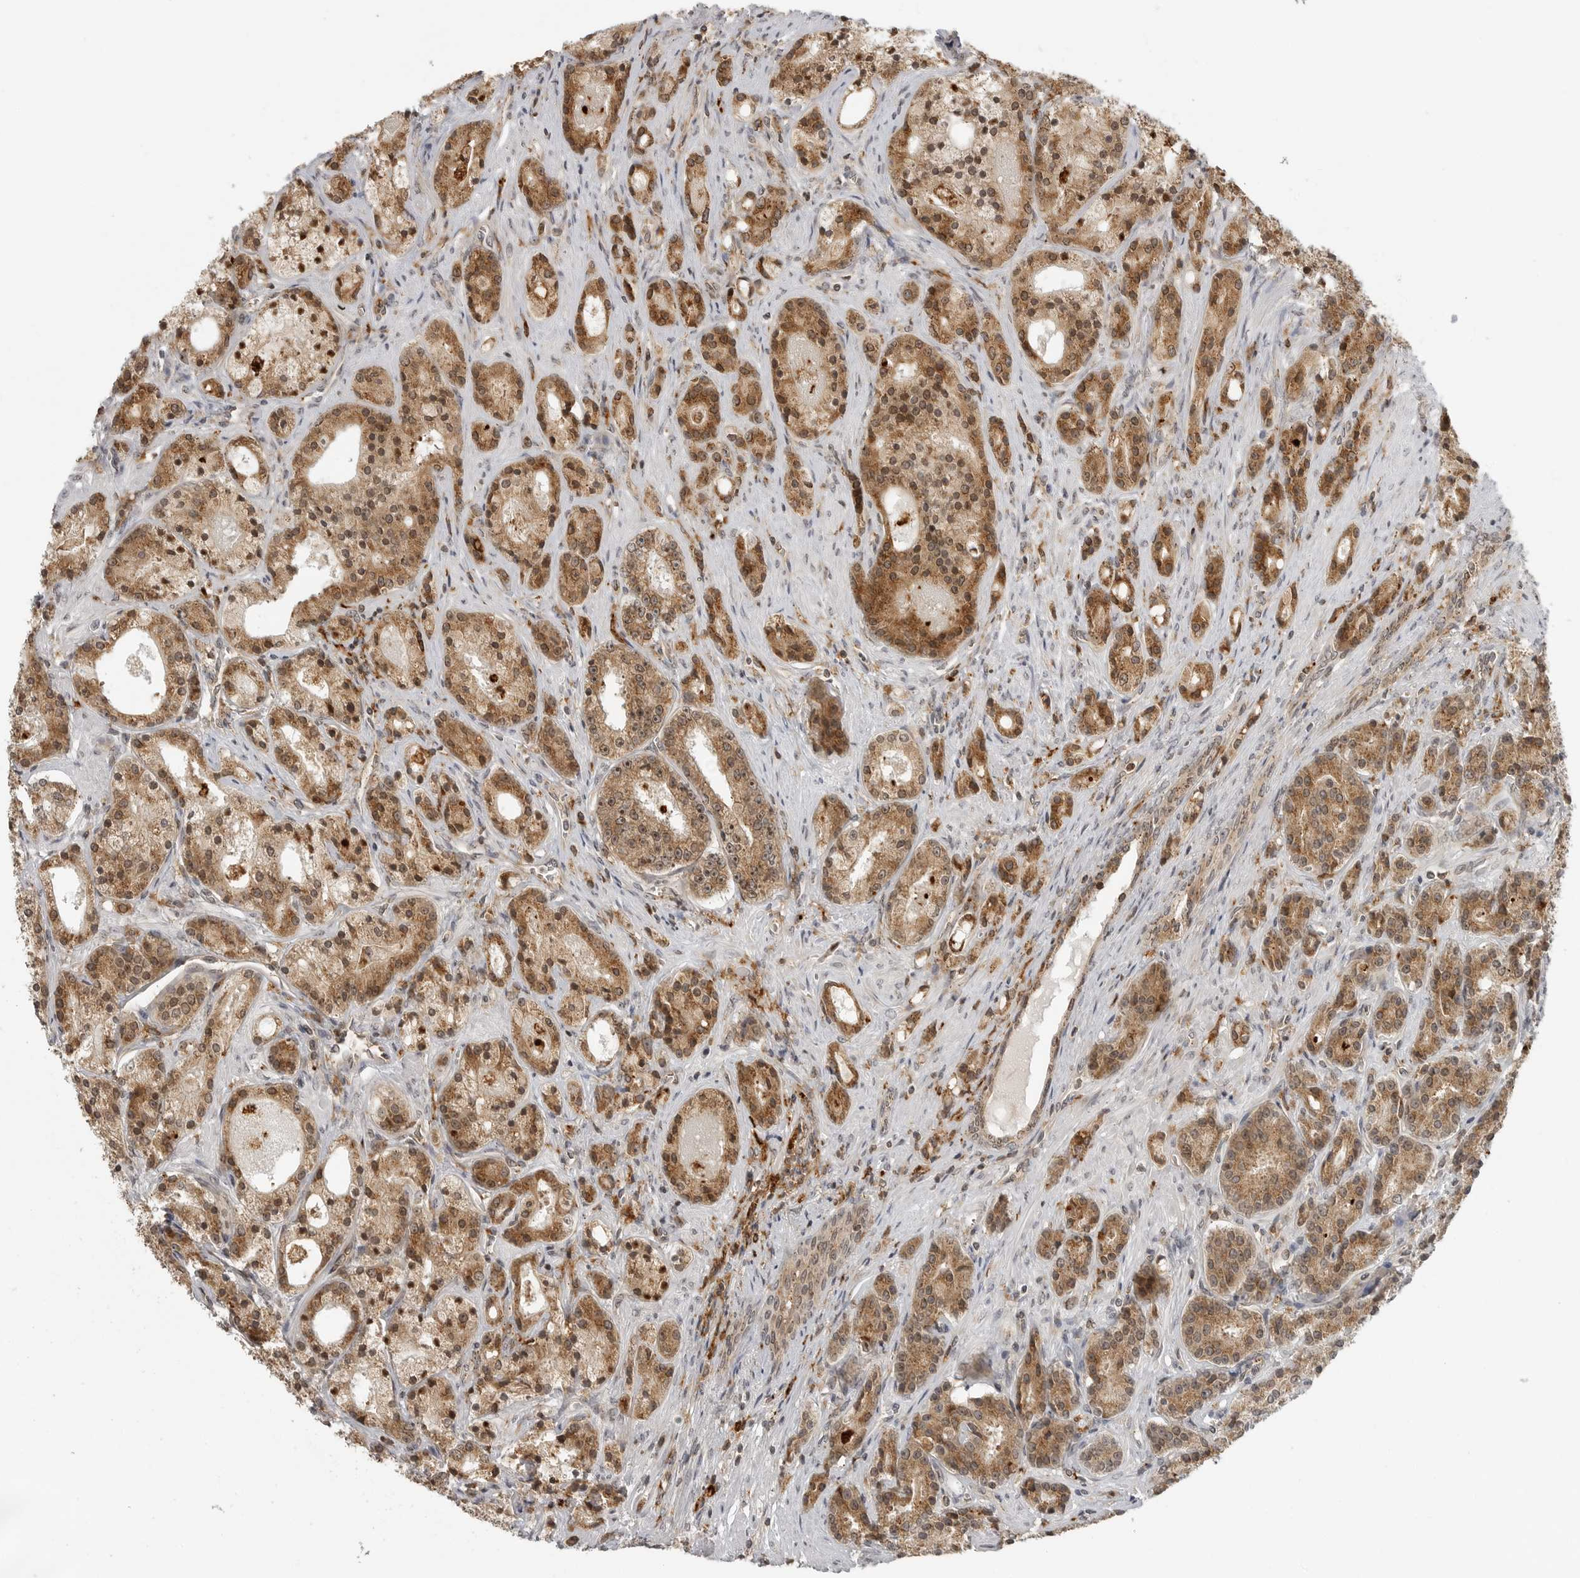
{"staining": {"intensity": "moderate", "quantity": ">75%", "location": "cytoplasmic/membranous,nuclear"}, "tissue": "prostate cancer", "cell_type": "Tumor cells", "image_type": "cancer", "snomed": [{"axis": "morphology", "description": "Adenocarcinoma, High grade"}, {"axis": "topography", "description": "Prostate"}], "caption": "A brown stain highlights moderate cytoplasmic/membranous and nuclear expression of a protein in human prostate cancer tumor cells. (IHC, brightfield microscopy, high magnification).", "gene": "COPA", "patient": {"sex": "male", "age": 60}}